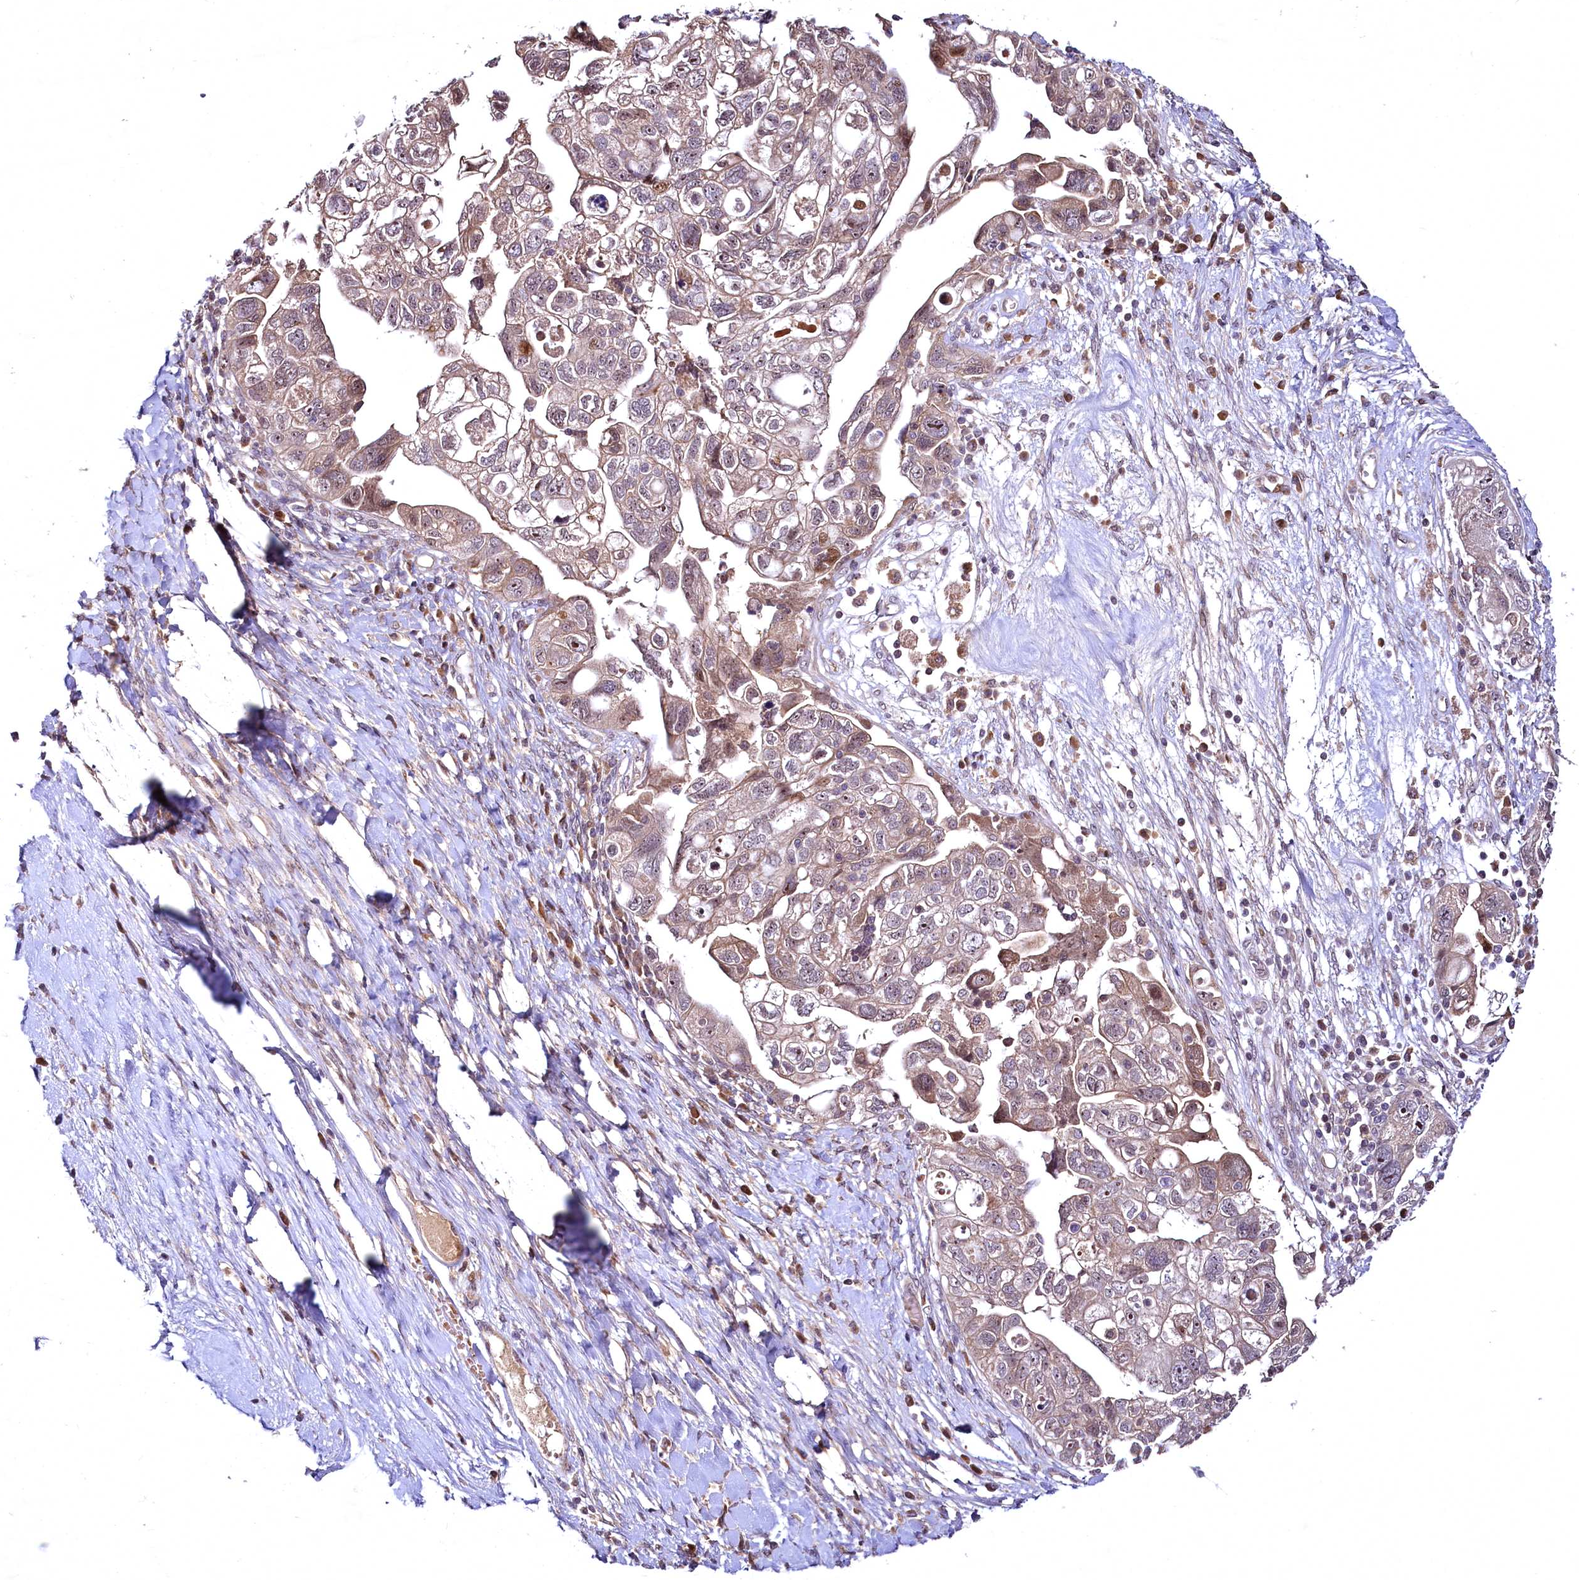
{"staining": {"intensity": "weak", "quantity": ">75%", "location": "cytoplasmic/membranous,nuclear"}, "tissue": "ovarian cancer", "cell_type": "Tumor cells", "image_type": "cancer", "snomed": [{"axis": "morphology", "description": "Carcinoma, NOS"}, {"axis": "morphology", "description": "Cystadenocarcinoma, serous, NOS"}, {"axis": "topography", "description": "Ovary"}], "caption": "Ovarian cancer (carcinoma) stained for a protein (brown) shows weak cytoplasmic/membranous and nuclear positive expression in about >75% of tumor cells.", "gene": "N4BP2L1", "patient": {"sex": "female", "age": 69}}